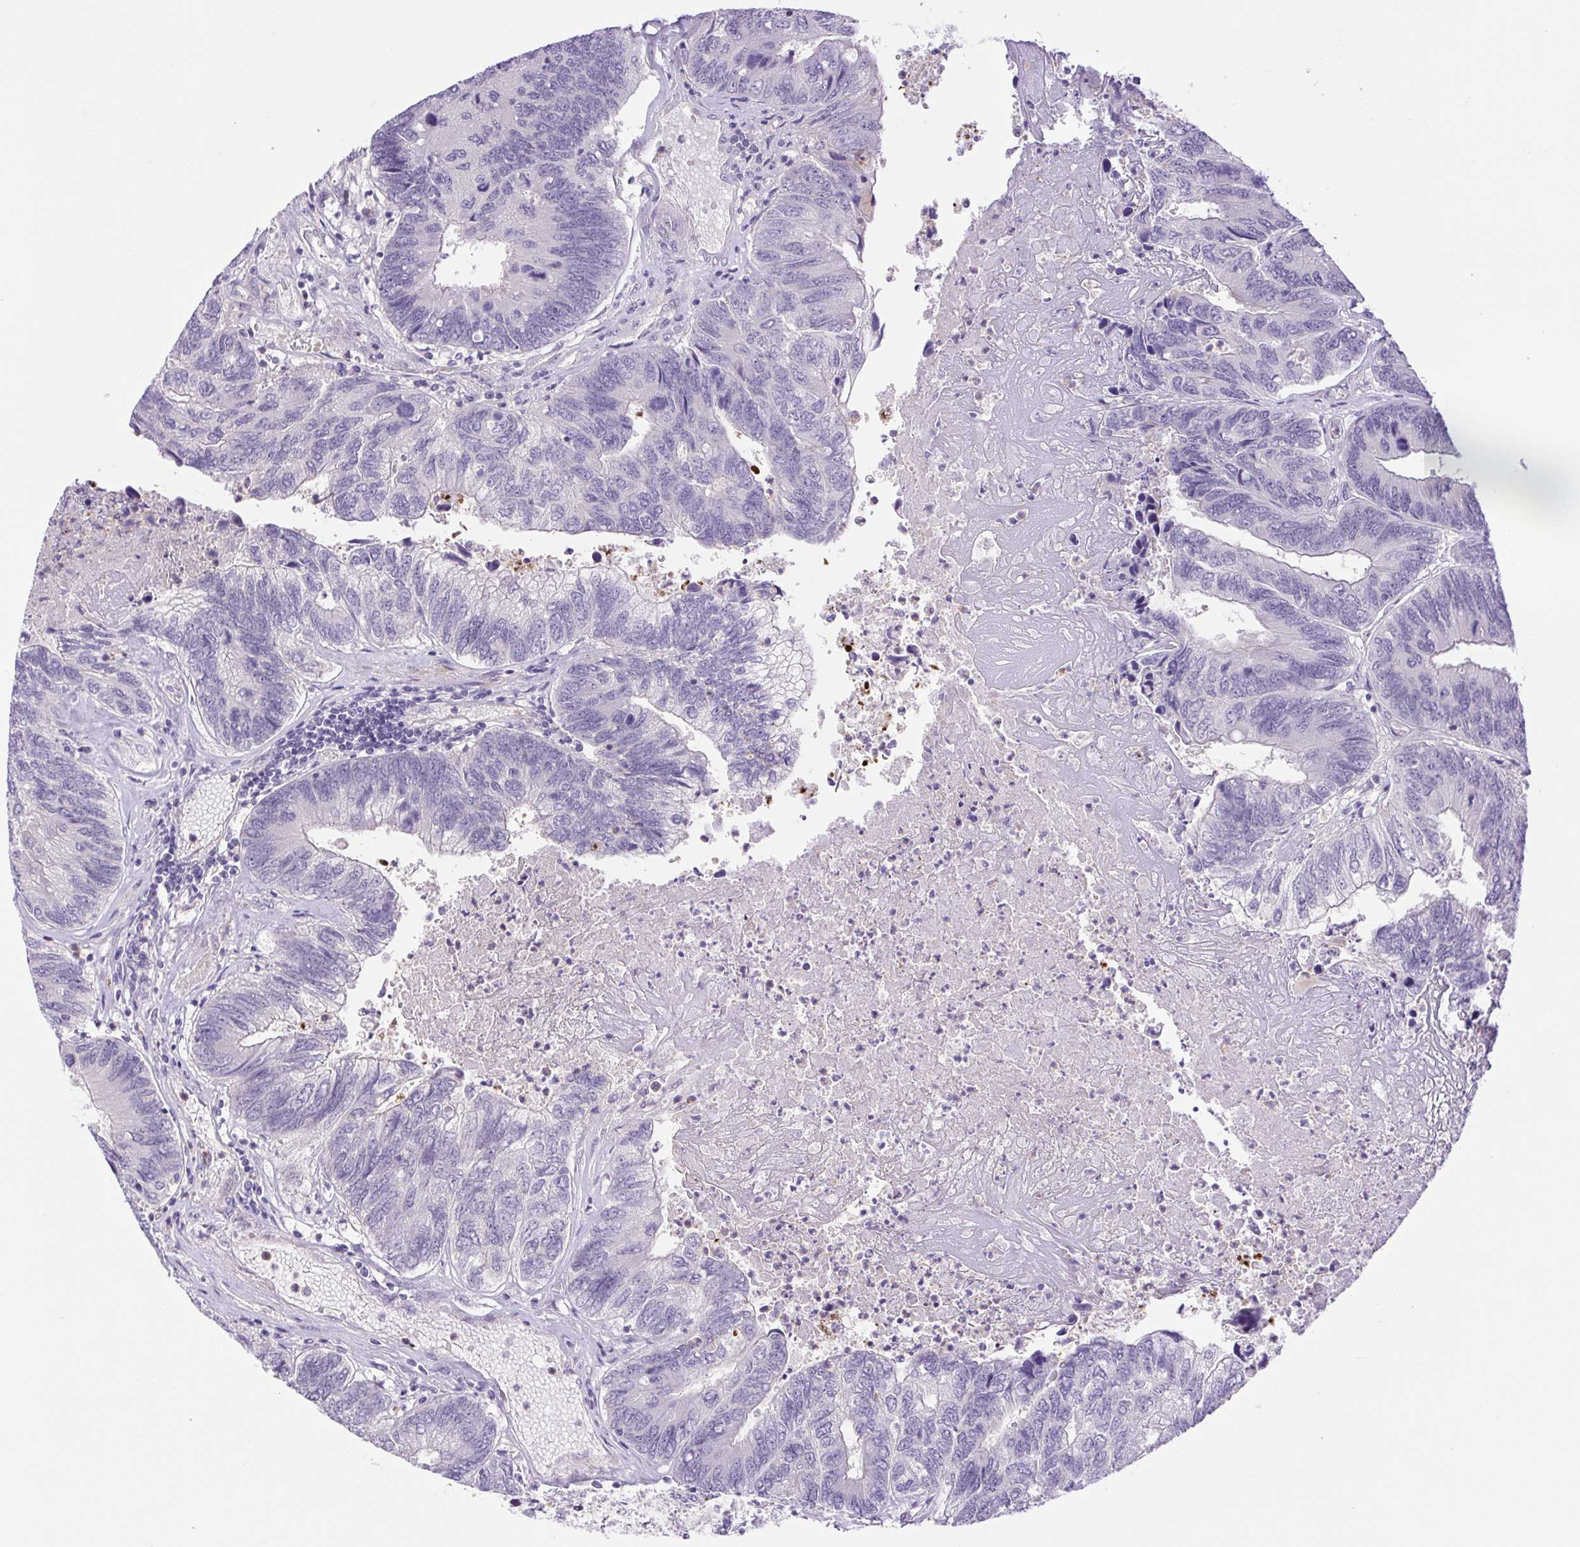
{"staining": {"intensity": "negative", "quantity": "none", "location": "none"}, "tissue": "colorectal cancer", "cell_type": "Tumor cells", "image_type": "cancer", "snomed": [{"axis": "morphology", "description": "Adenocarcinoma, NOS"}, {"axis": "topography", "description": "Colon"}], "caption": "DAB (3,3'-diaminobenzidine) immunohistochemical staining of adenocarcinoma (colorectal) reveals no significant staining in tumor cells. The staining is performed using DAB (3,3'-diaminobenzidine) brown chromogen with nuclei counter-stained in using hematoxylin.", "gene": "FAM177B", "patient": {"sex": "female", "age": 67}}